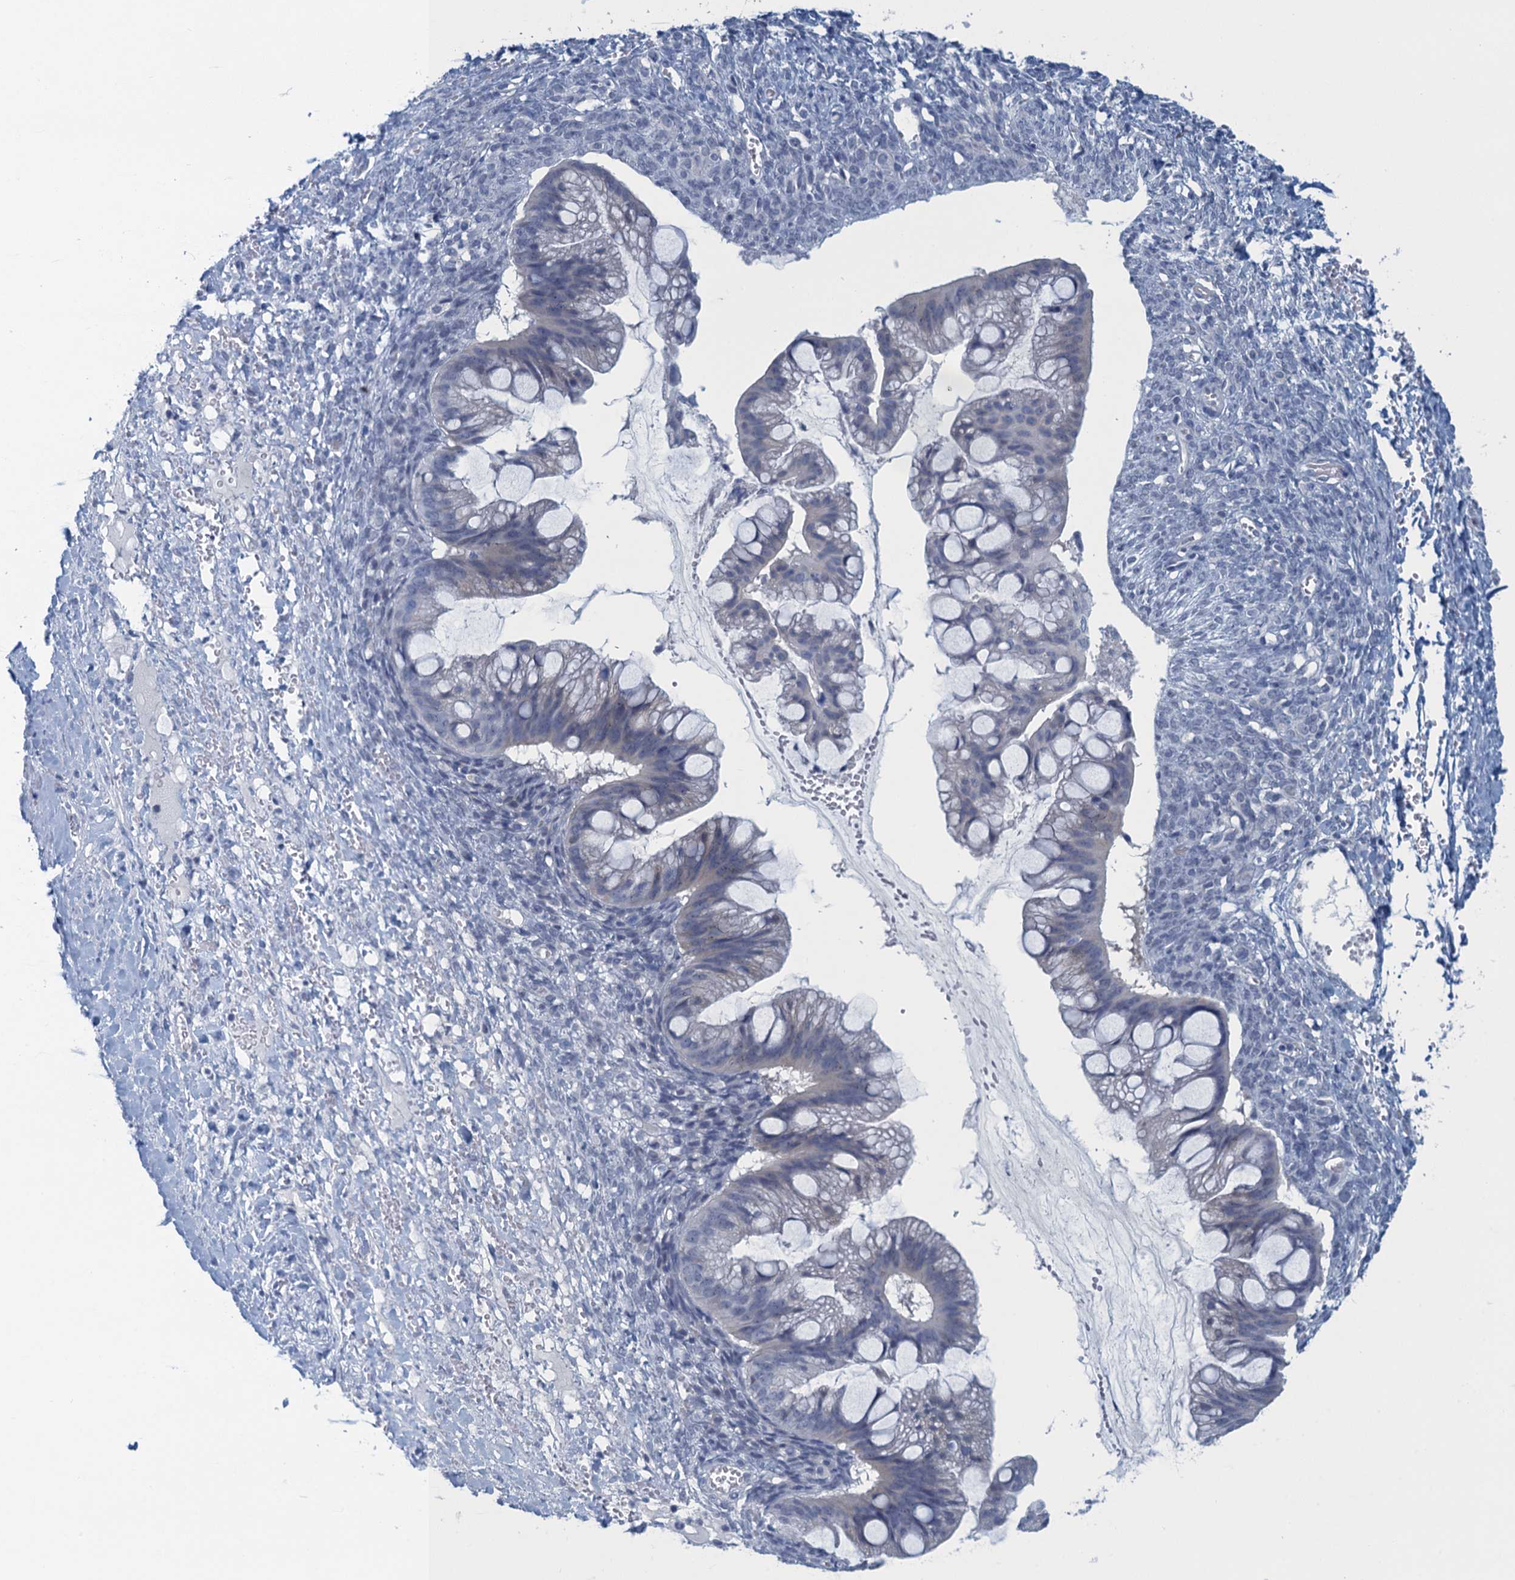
{"staining": {"intensity": "negative", "quantity": "none", "location": "none"}, "tissue": "ovarian cancer", "cell_type": "Tumor cells", "image_type": "cancer", "snomed": [{"axis": "morphology", "description": "Cystadenocarcinoma, mucinous, NOS"}, {"axis": "topography", "description": "Ovary"}], "caption": "Immunohistochemical staining of ovarian cancer (mucinous cystadenocarcinoma) shows no significant positivity in tumor cells. Nuclei are stained in blue.", "gene": "ENSG00000131152", "patient": {"sex": "female", "age": 73}}